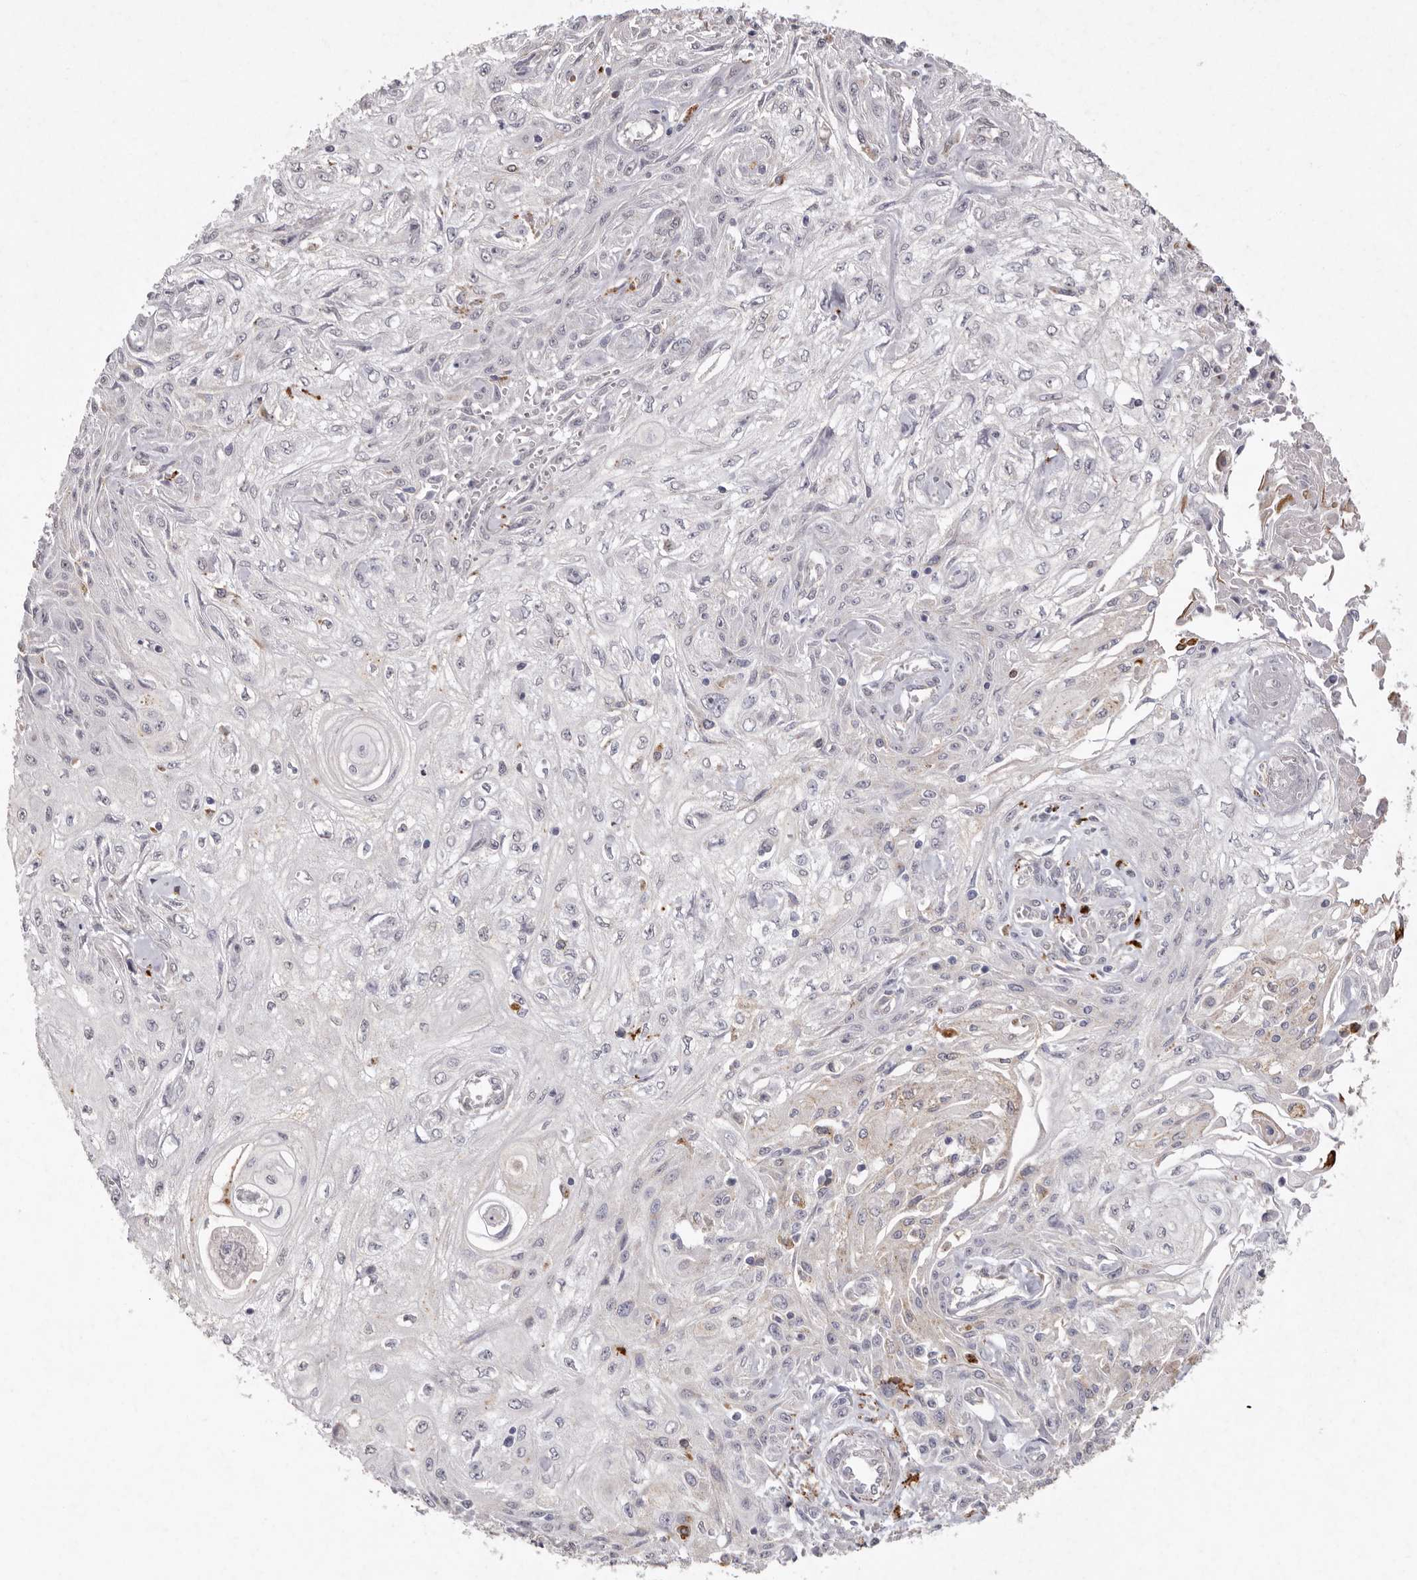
{"staining": {"intensity": "negative", "quantity": "none", "location": "none"}, "tissue": "skin cancer", "cell_type": "Tumor cells", "image_type": "cancer", "snomed": [{"axis": "morphology", "description": "Squamous cell carcinoma, NOS"}, {"axis": "morphology", "description": "Squamous cell carcinoma, metastatic, NOS"}, {"axis": "topography", "description": "Skin"}, {"axis": "topography", "description": "Lymph node"}], "caption": "IHC image of neoplastic tissue: human skin cancer stained with DAB shows no significant protein expression in tumor cells. Nuclei are stained in blue.", "gene": "FAM185A", "patient": {"sex": "male", "age": 75}}